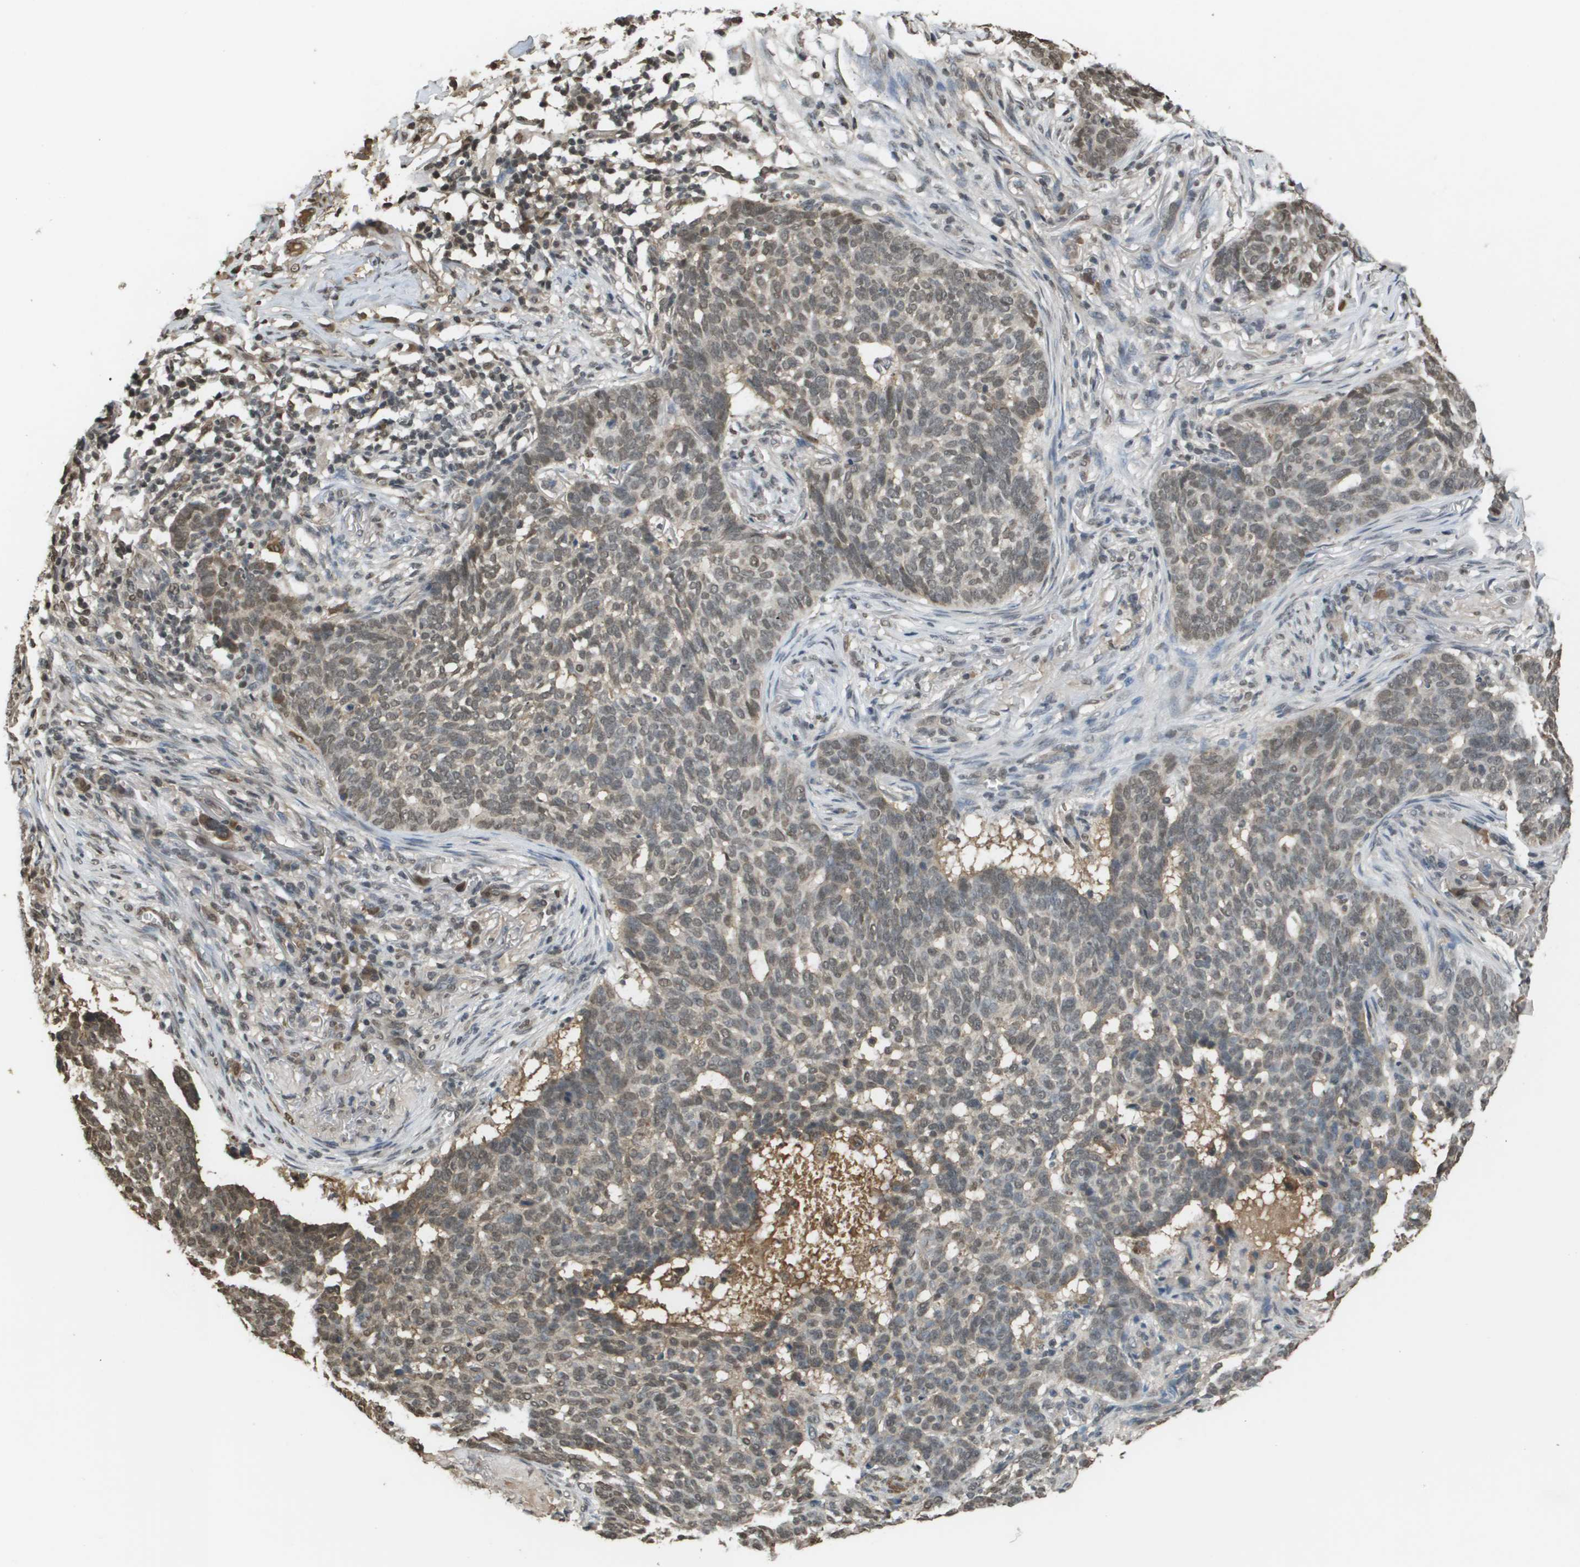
{"staining": {"intensity": "weak", "quantity": "<25%", "location": "cytoplasmic/membranous,nuclear"}, "tissue": "skin cancer", "cell_type": "Tumor cells", "image_type": "cancer", "snomed": [{"axis": "morphology", "description": "Basal cell carcinoma"}, {"axis": "topography", "description": "Skin"}], "caption": "An image of skin cancer stained for a protein exhibits no brown staining in tumor cells. Nuclei are stained in blue.", "gene": "NDRG2", "patient": {"sex": "male", "age": 85}}